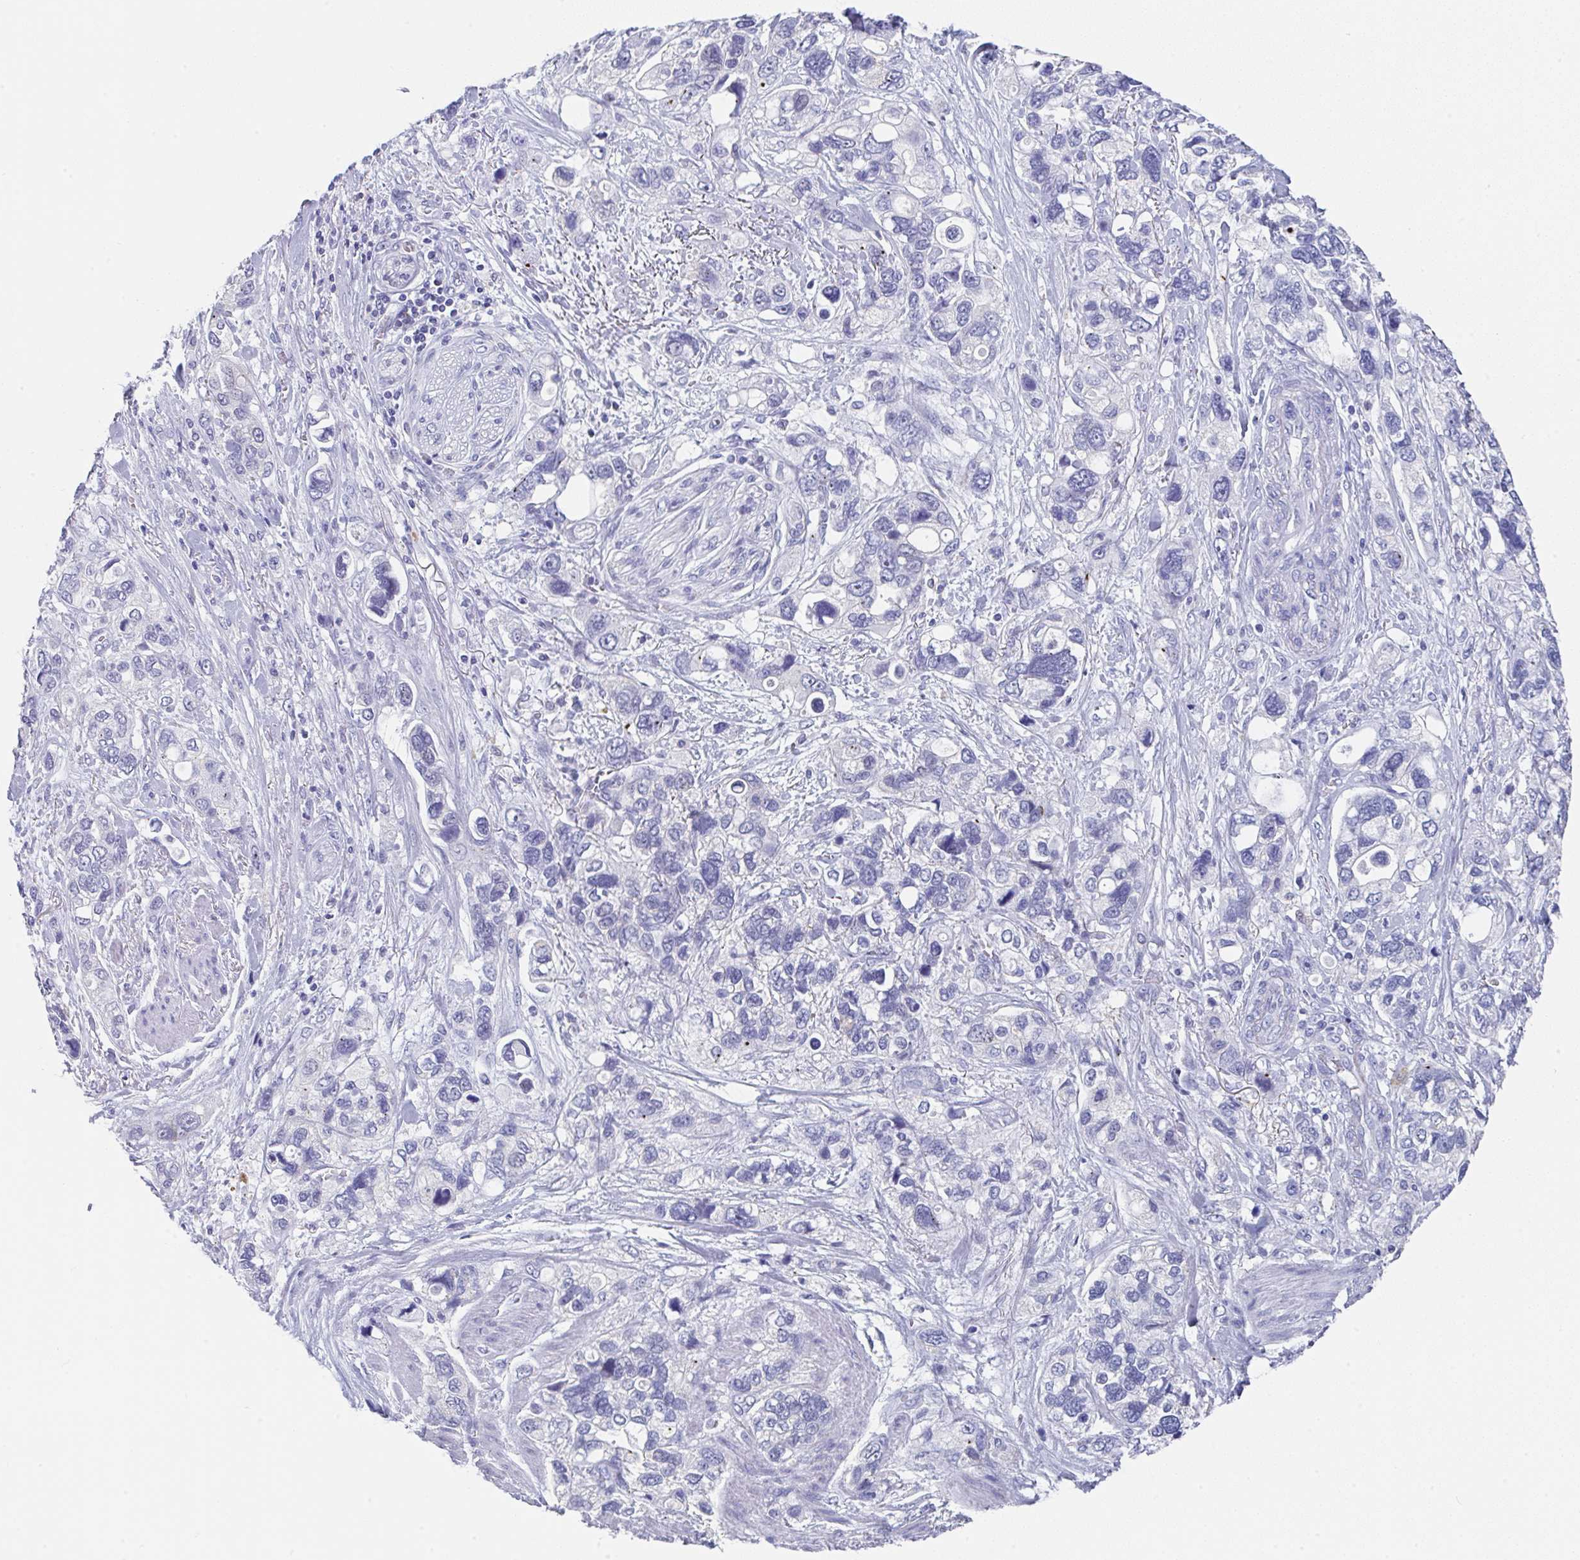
{"staining": {"intensity": "negative", "quantity": "none", "location": "none"}, "tissue": "stomach cancer", "cell_type": "Tumor cells", "image_type": "cancer", "snomed": [{"axis": "morphology", "description": "Adenocarcinoma, NOS"}, {"axis": "topography", "description": "Stomach, upper"}], "caption": "Immunohistochemistry of human adenocarcinoma (stomach) exhibits no staining in tumor cells.", "gene": "TNFRSF8", "patient": {"sex": "female", "age": 81}}